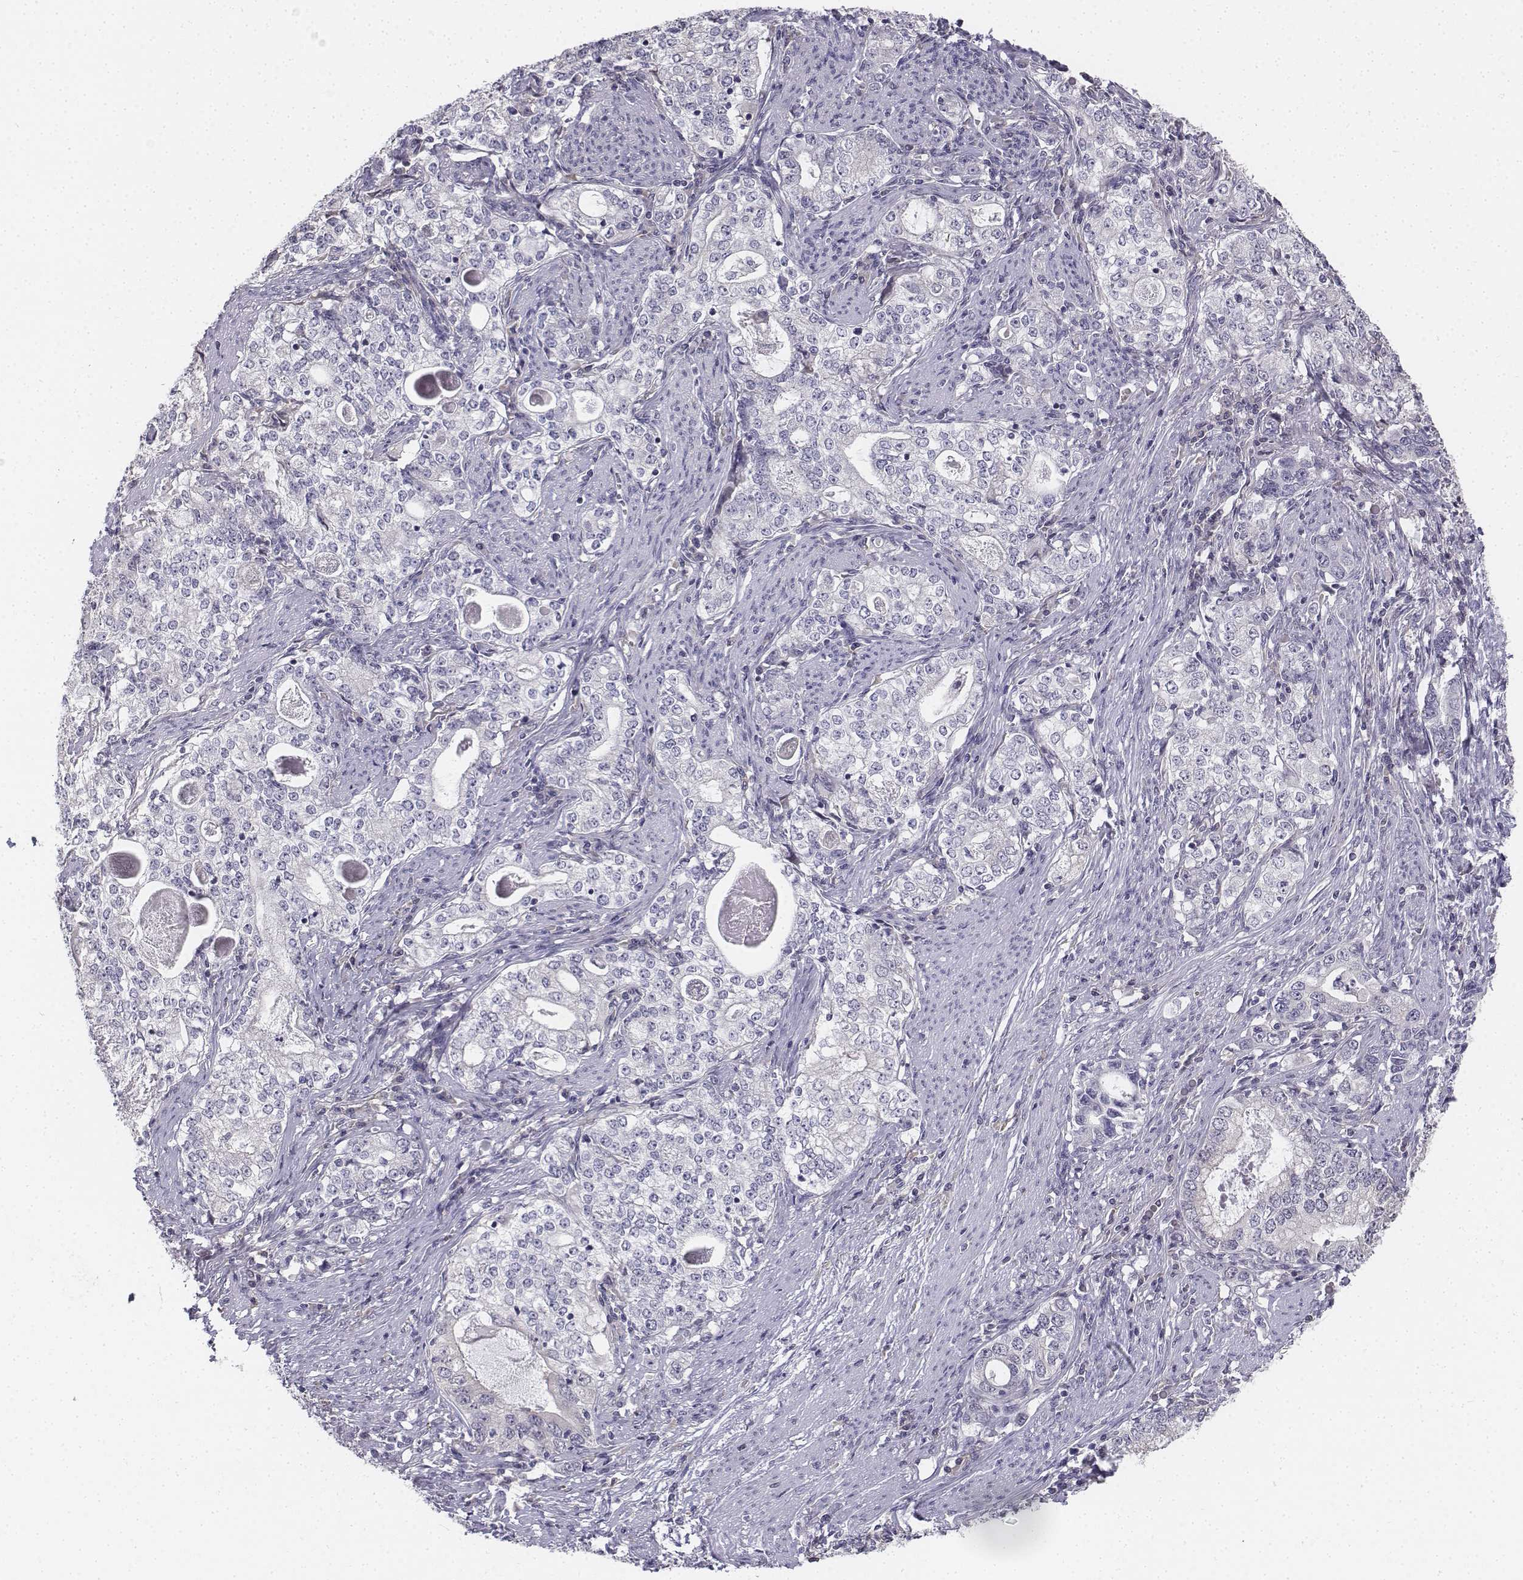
{"staining": {"intensity": "negative", "quantity": "none", "location": "none"}, "tissue": "stomach cancer", "cell_type": "Tumor cells", "image_type": "cancer", "snomed": [{"axis": "morphology", "description": "Adenocarcinoma, NOS"}, {"axis": "topography", "description": "Stomach, lower"}], "caption": "An immunohistochemistry image of stomach cancer (adenocarcinoma) is shown. There is no staining in tumor cells of stomach cancer (adenocarcinoma).", "gene": "PENK", "patient": {"sex": "female", "age": 72}}